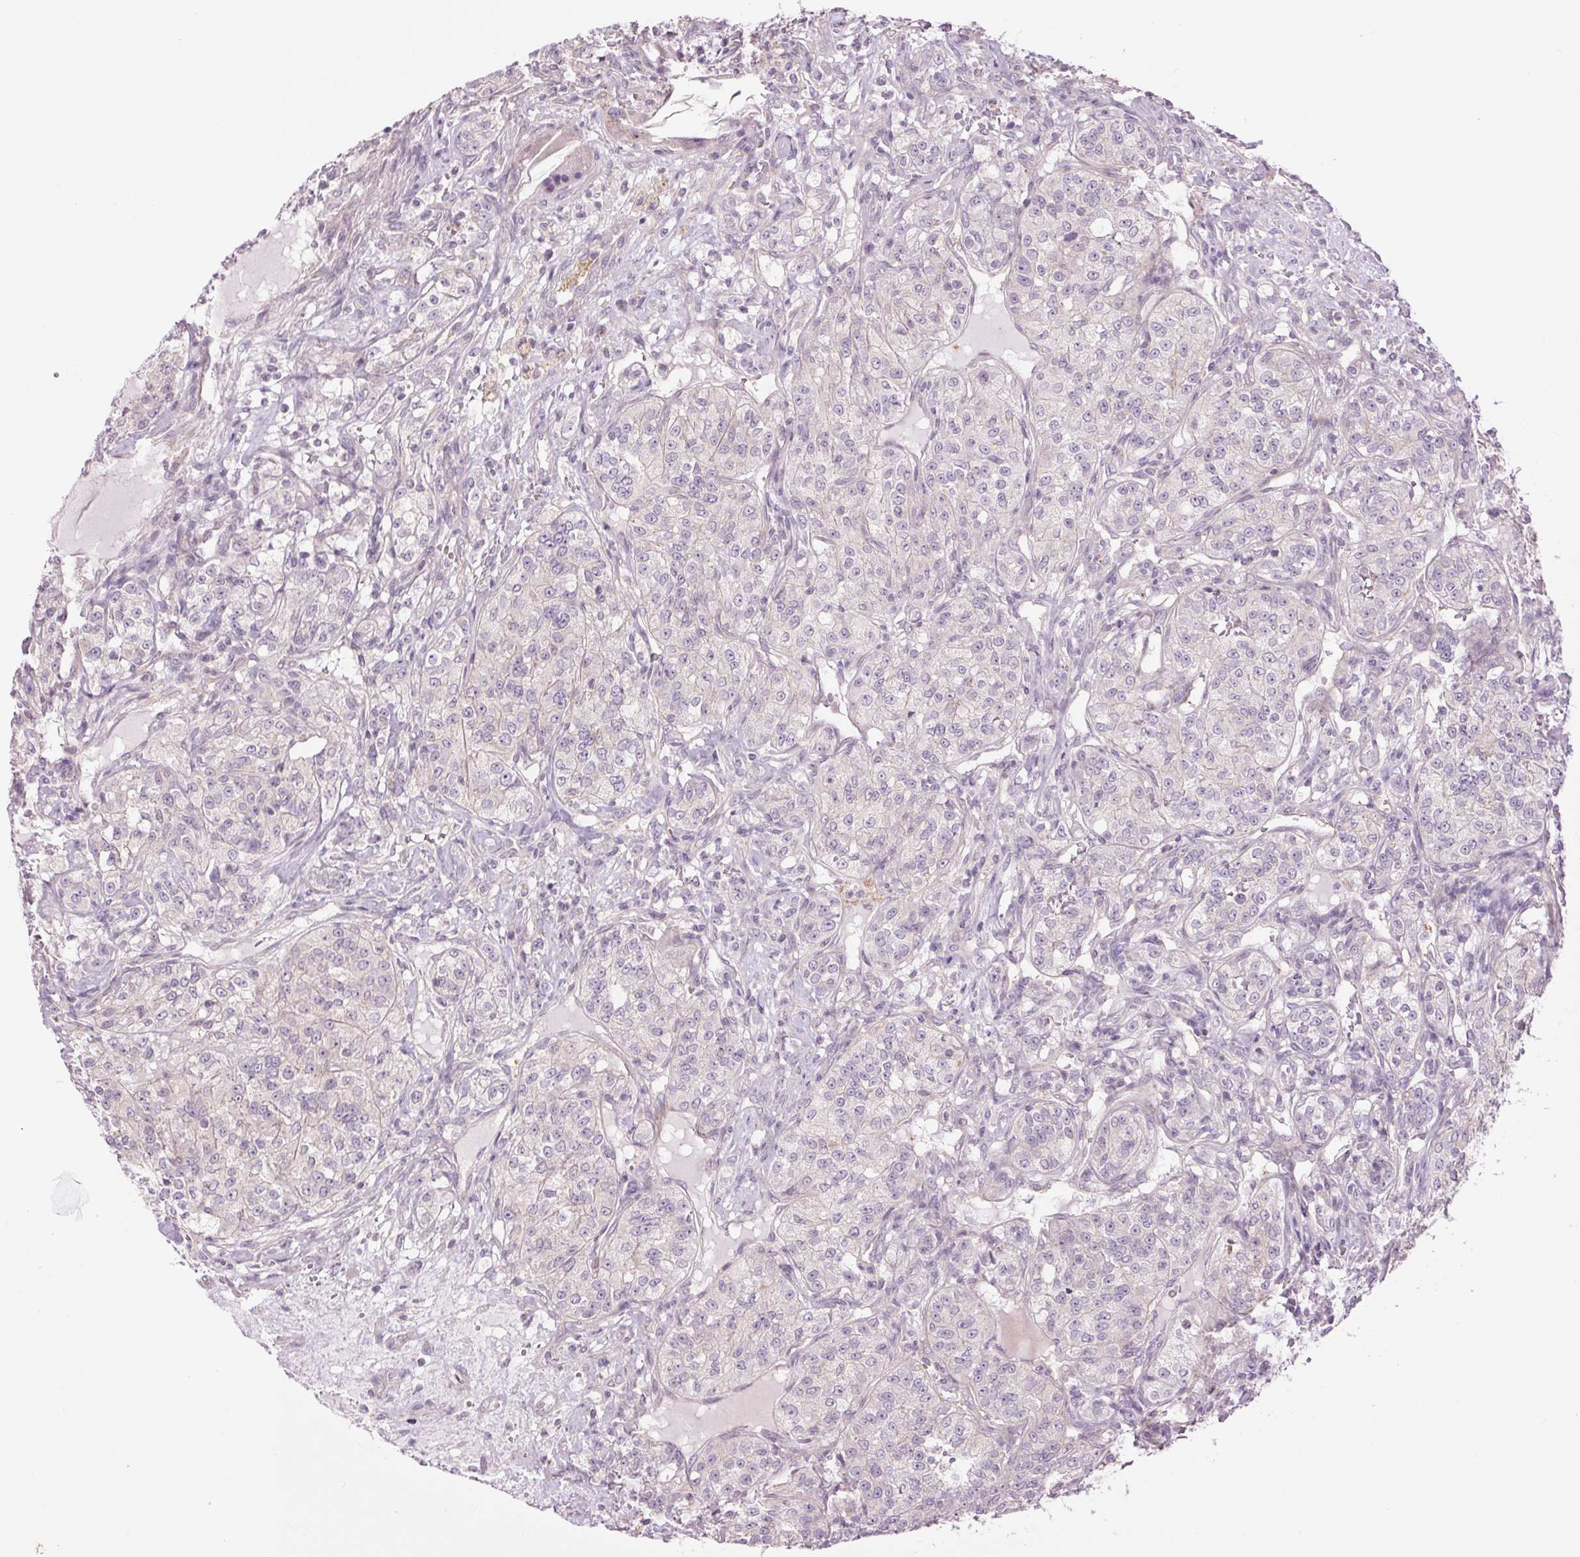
{"staining": {"intensity": "negative", "quantity": "none", "location": "none"}, "tissue": "renal cancer", "cell_type": "Tumor cells", "image_type": "cancer", "snomed": [{"axis": "morphology", "description": "Adenocarcinoma, NOS"}, {"axis": "topography", "description": "Kidney"}], "caption": "High power microscopy histopathology image of an IHC photomicrograph of renal cancer (adenocarcinoma), revealing no significant positivity in tumor cells. (DAB immunohistochemistry visualized using brightfield microscopy, high magnification).", "gene": "CTNNA3", "patient": {"sex": "female", "age": 63}}